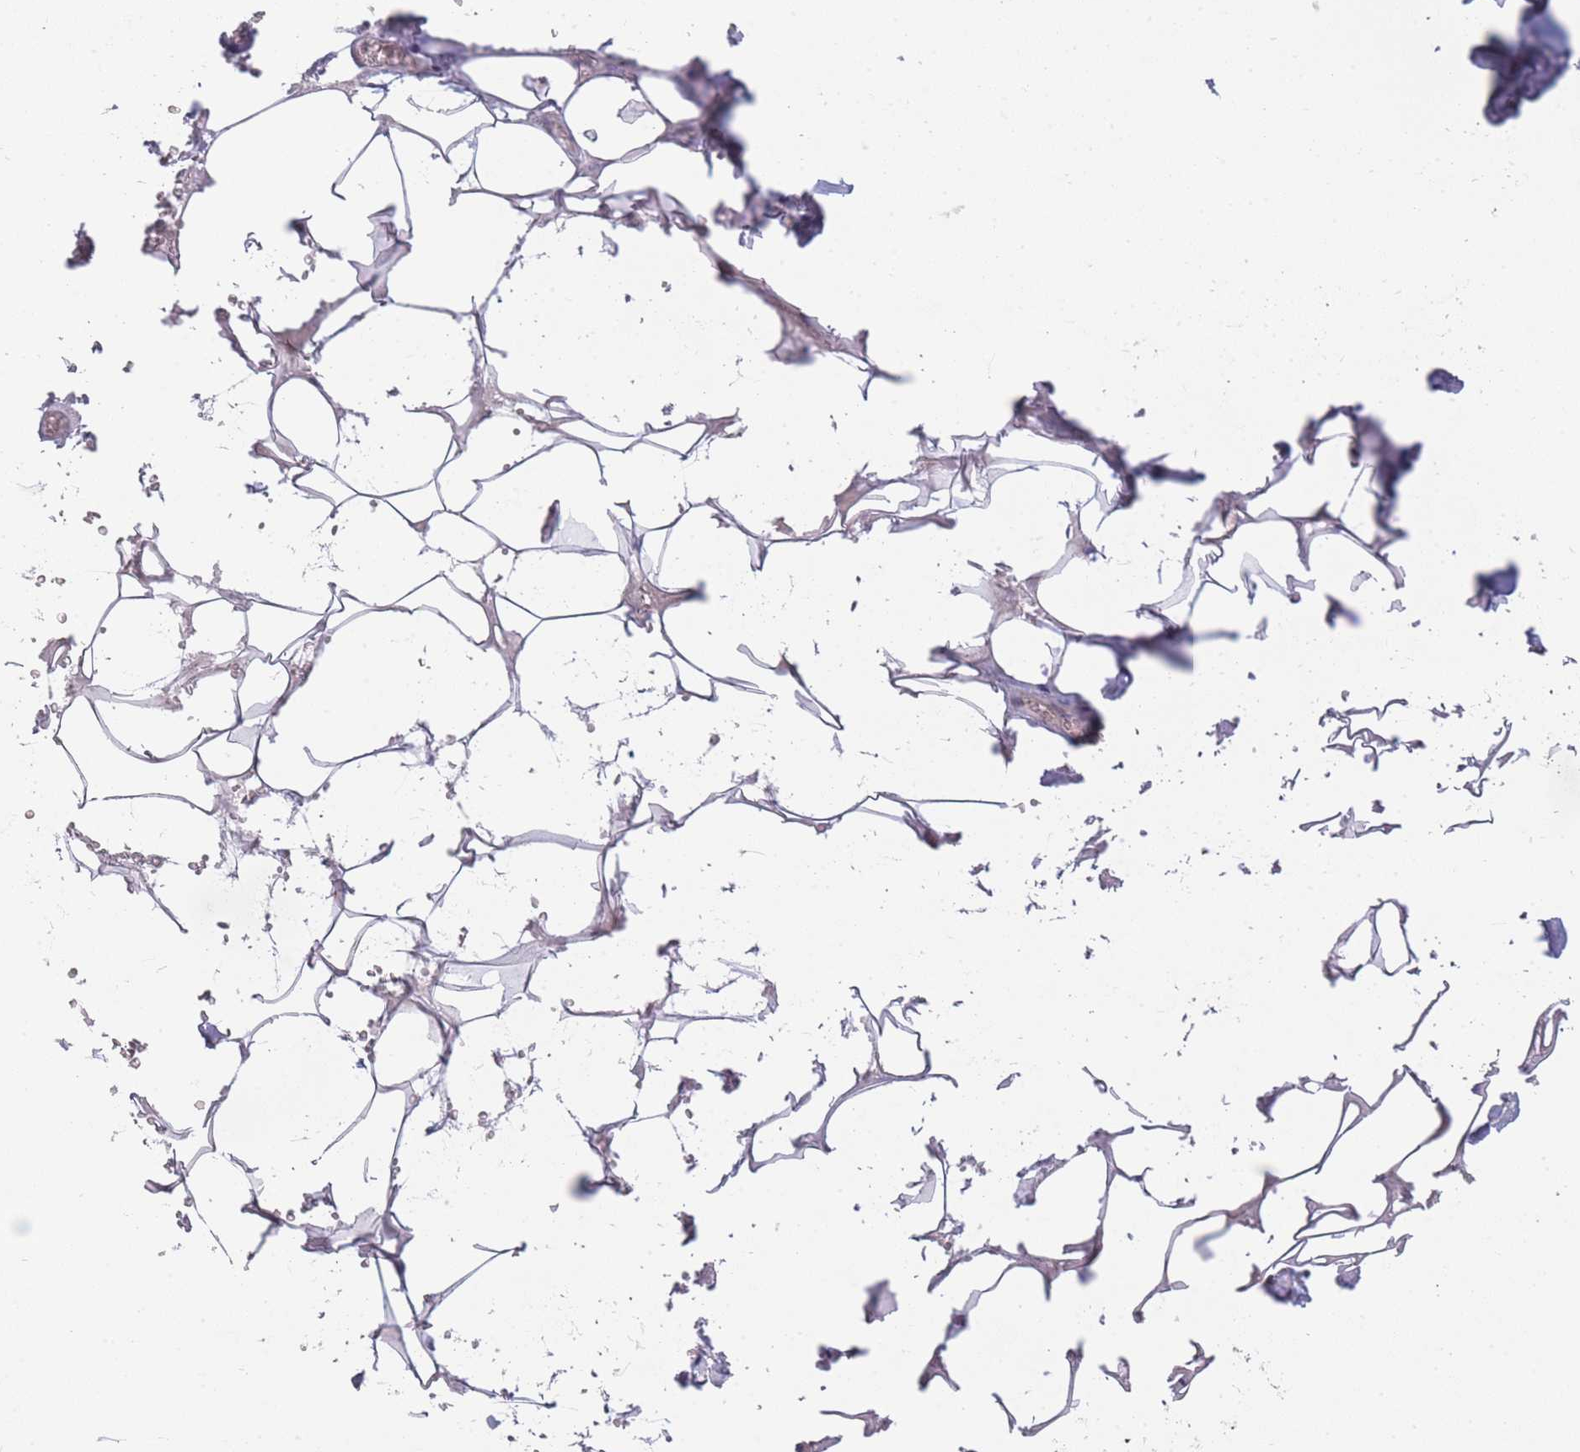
{"staining": {"intensity": "negative", "quantity": "none", "location": "none"}, "tissue": "adipose tissue", "cell_type": "Adipocytes", "image_type": "normal", "snomed": [{"axis": "morphology", "description": "Normal tissue, NOS"}, {"axis": "topography", "description": "Salivary gland"}, {"axis": "topography", "description": "Peripheral nerve tissue"}], "caption": "Adipocytes show no significant protein expression in benign adipose tissue. The staining is performed using DAB brown chromogen with nuclei counter-stained in using hematoxylin.", "gene": "TRIM61", "patient": {"sex": "male", "age": 38}}